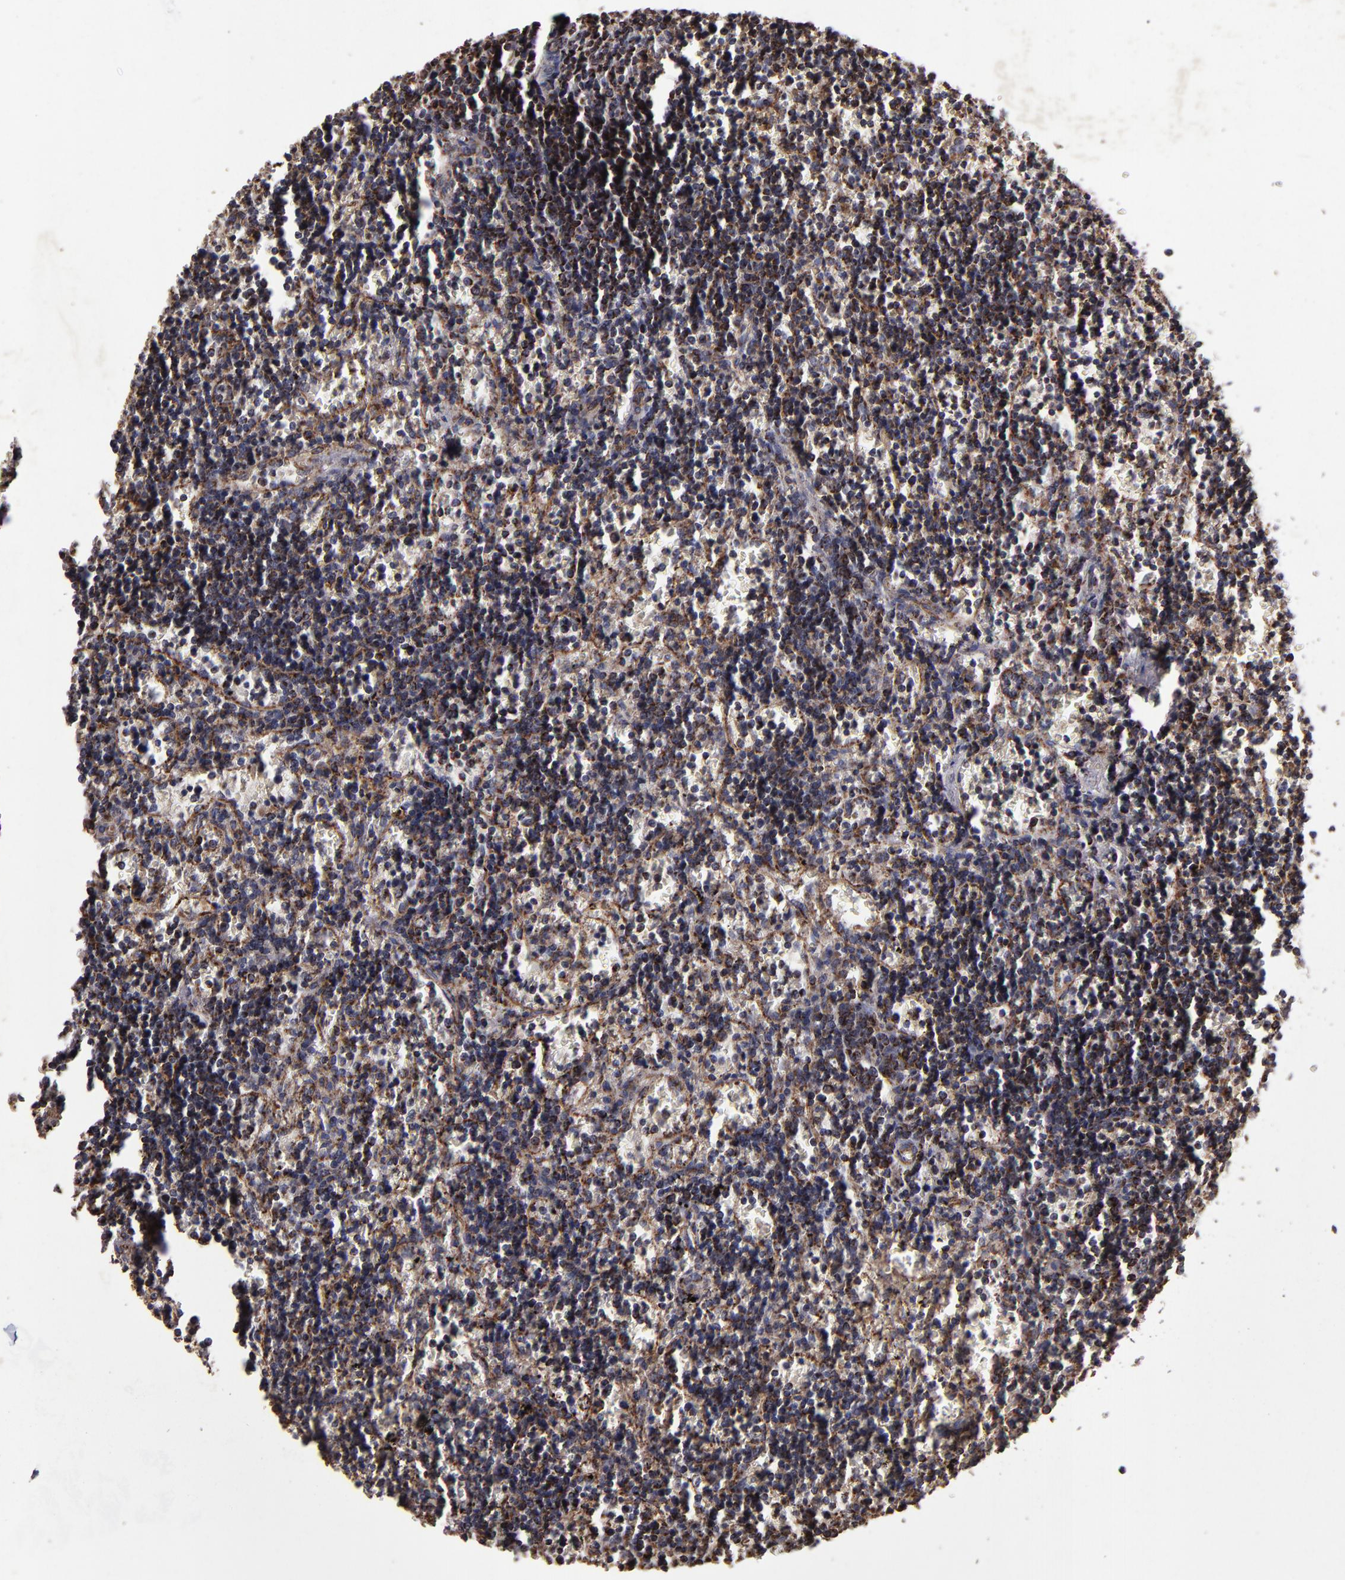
{"staining": {"intensity": "moderate", "quantity": ">75%", "location": "cytoplasmic/membranous"}, "tissue": "lymphoma", "cell_type": "Tumor cells", "image_type": "cancer", "snomed": [{"axis": "morphology", "description": "Malignant lymphoma, non-Hodgkin's type, Low grade"}, {"axis": "topography", "description": "Spleen"}], "caption": "Immunohistochemistry (IHC) (DAB) staining of human lymphoma demonstrates moderate cytoplasmic/membranous protein positivity in about >75% of tumor cells.", "gene": "TIMM9", "patient": {"sex": "male", "age": 60}}